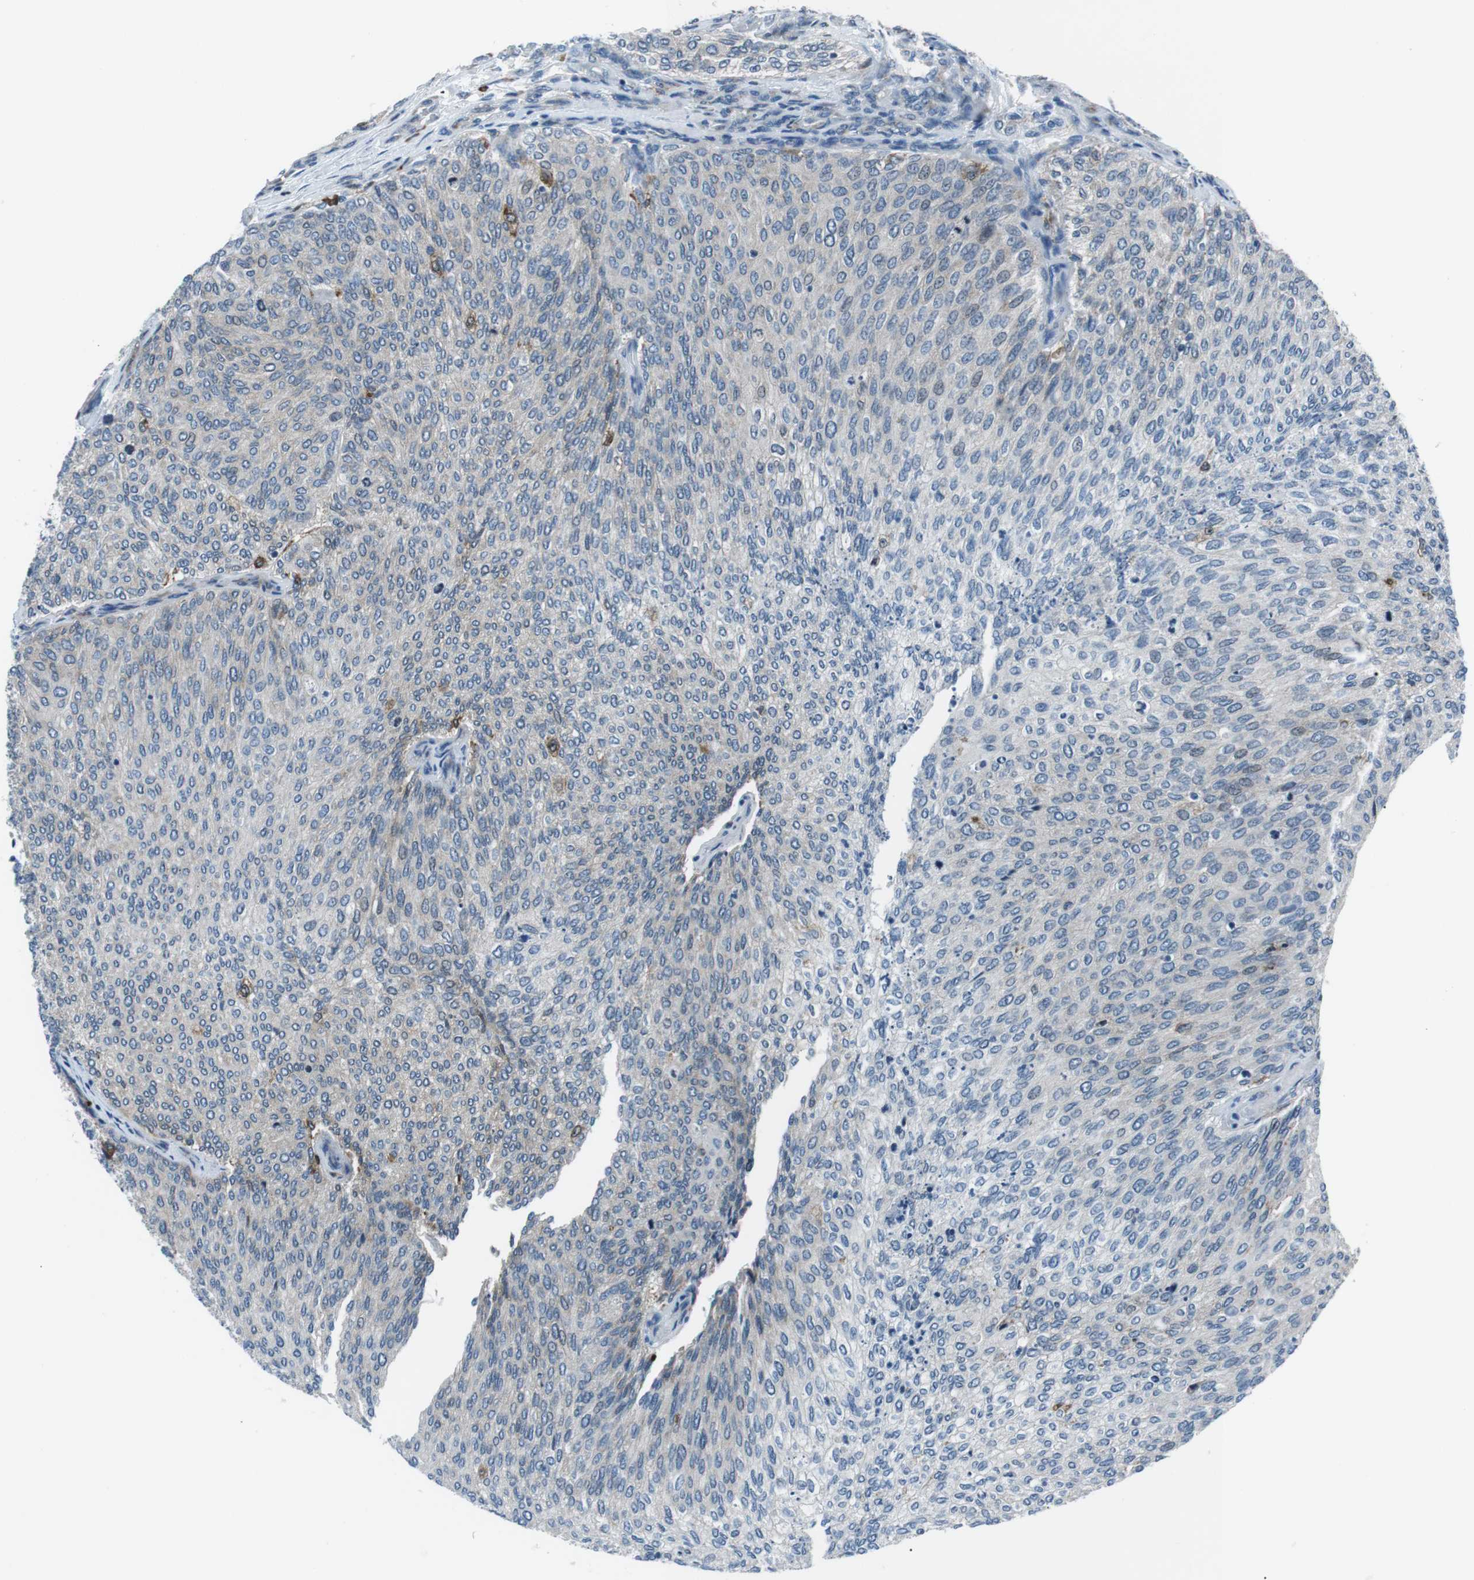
{"staining": {"intensity": "weak", "quantity": "<25%", "location": "cytoplasmic/membranous"}, "tissue": "urothelial cancer", "cell_type": "Tumor cells", "image_type": "cancer", "snomed": [{"axis": "morphology", "description": "Urothelial carcinoma, Low grade"}, {"axis": "topography", "description": "Urinary bladder"}], "caption": "This is an immunohistochemistry micrograph of human urothelial carcinoma (low-grade). There is no expression in tumor cells.", "gene": "BLNK", "patient": {"sex": "female", "age": 79}}